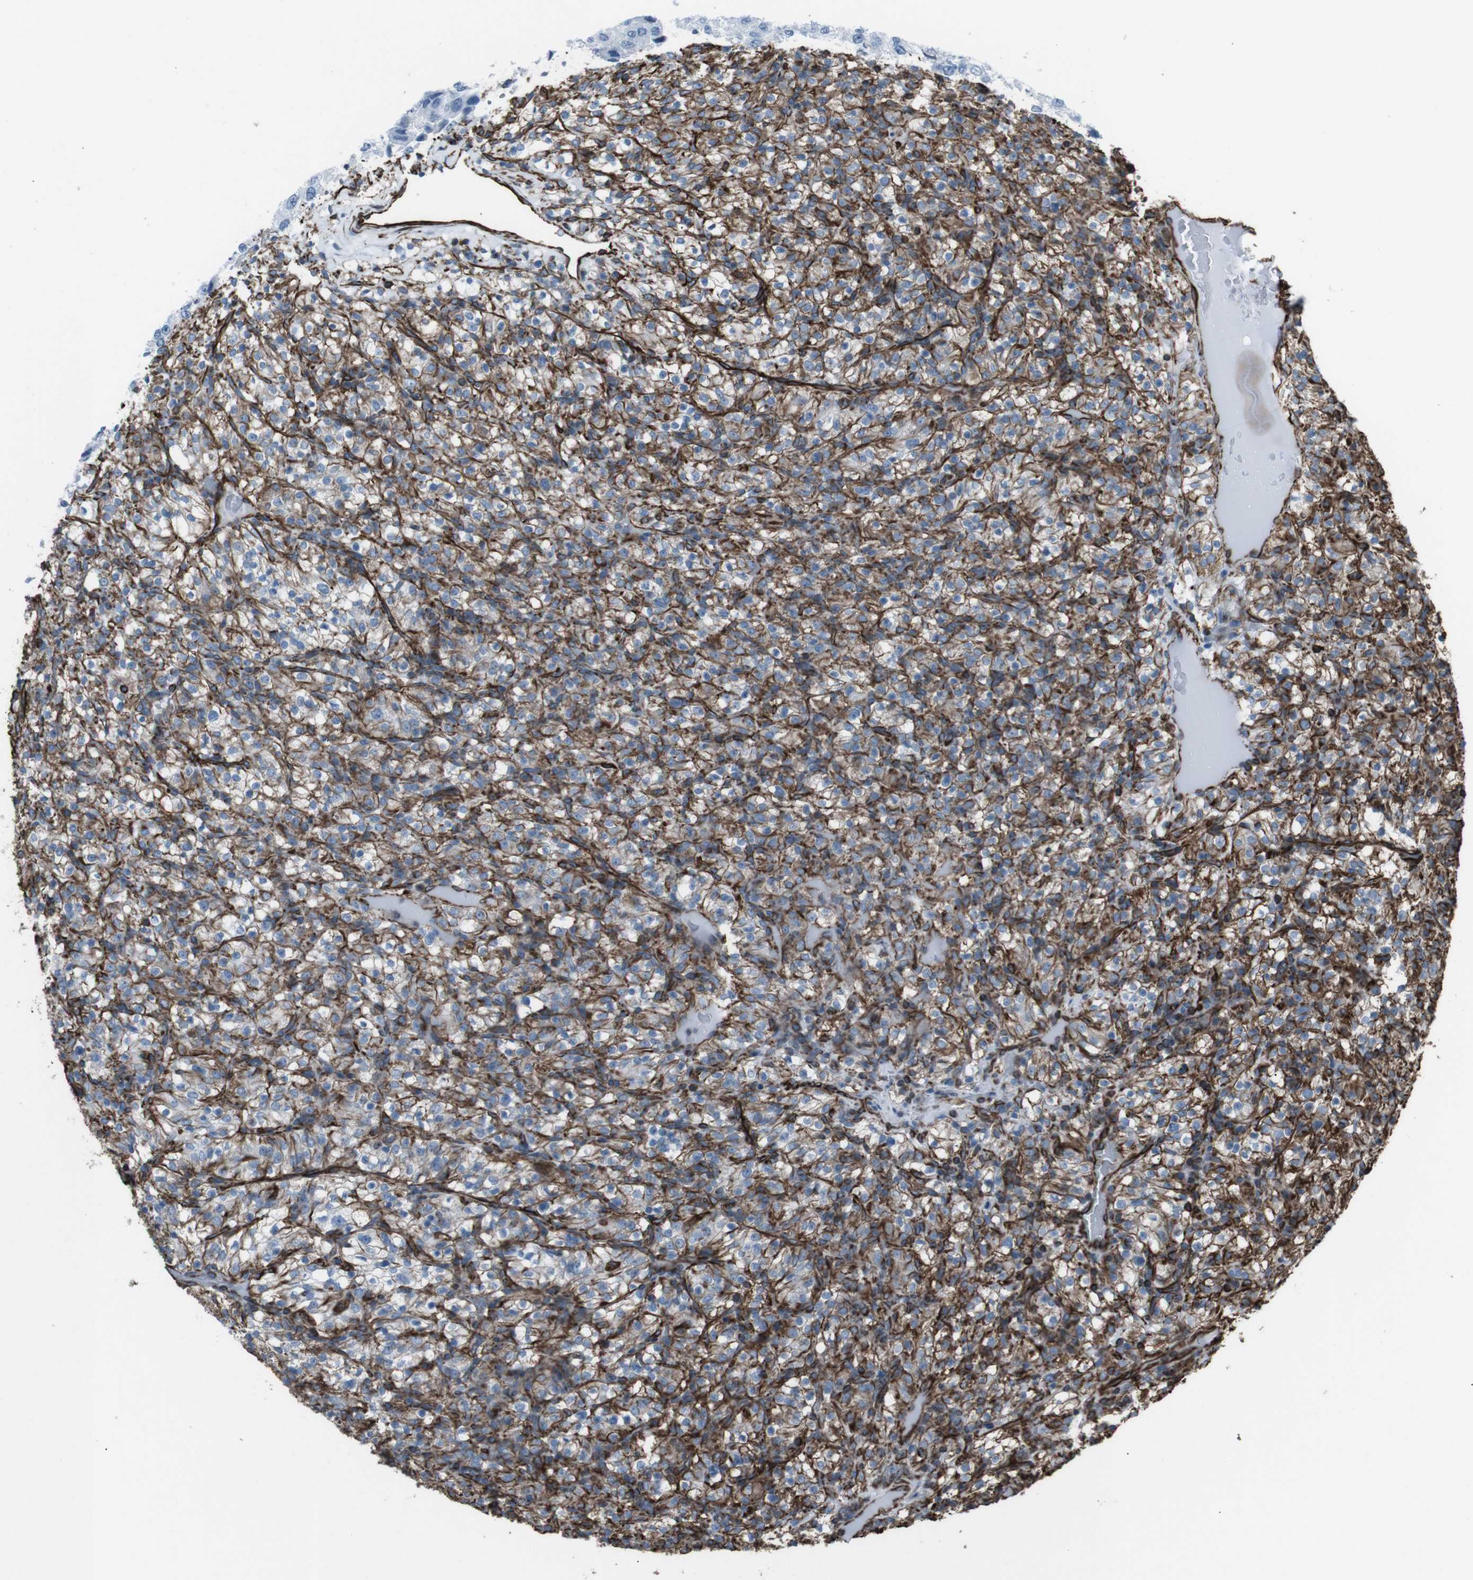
{"staining": {"intensity": "moderate", "quantity": "25%-75%", "location": "cytoplasmic/membranous"}, "tissue": "renal cancer", "cell_type": "Tumor cells", "image_type": "cancer", "snomed": [{"axis": "morphology", "description": "Normal tissue, NOS"}, {"axis": "morphology", "description": "Adenocarcinoma, NOS"}, {"axis": "topography", "description": "Kidney"}], "caption": "Protein staining reveals moderate cytoplasmic/membranous staining in about 25%-75% of tumor cells in renal cancer (adenocarcinoma).", "gene": "ZDHHC6", "patient": {"sex": "female", "age": 72}}